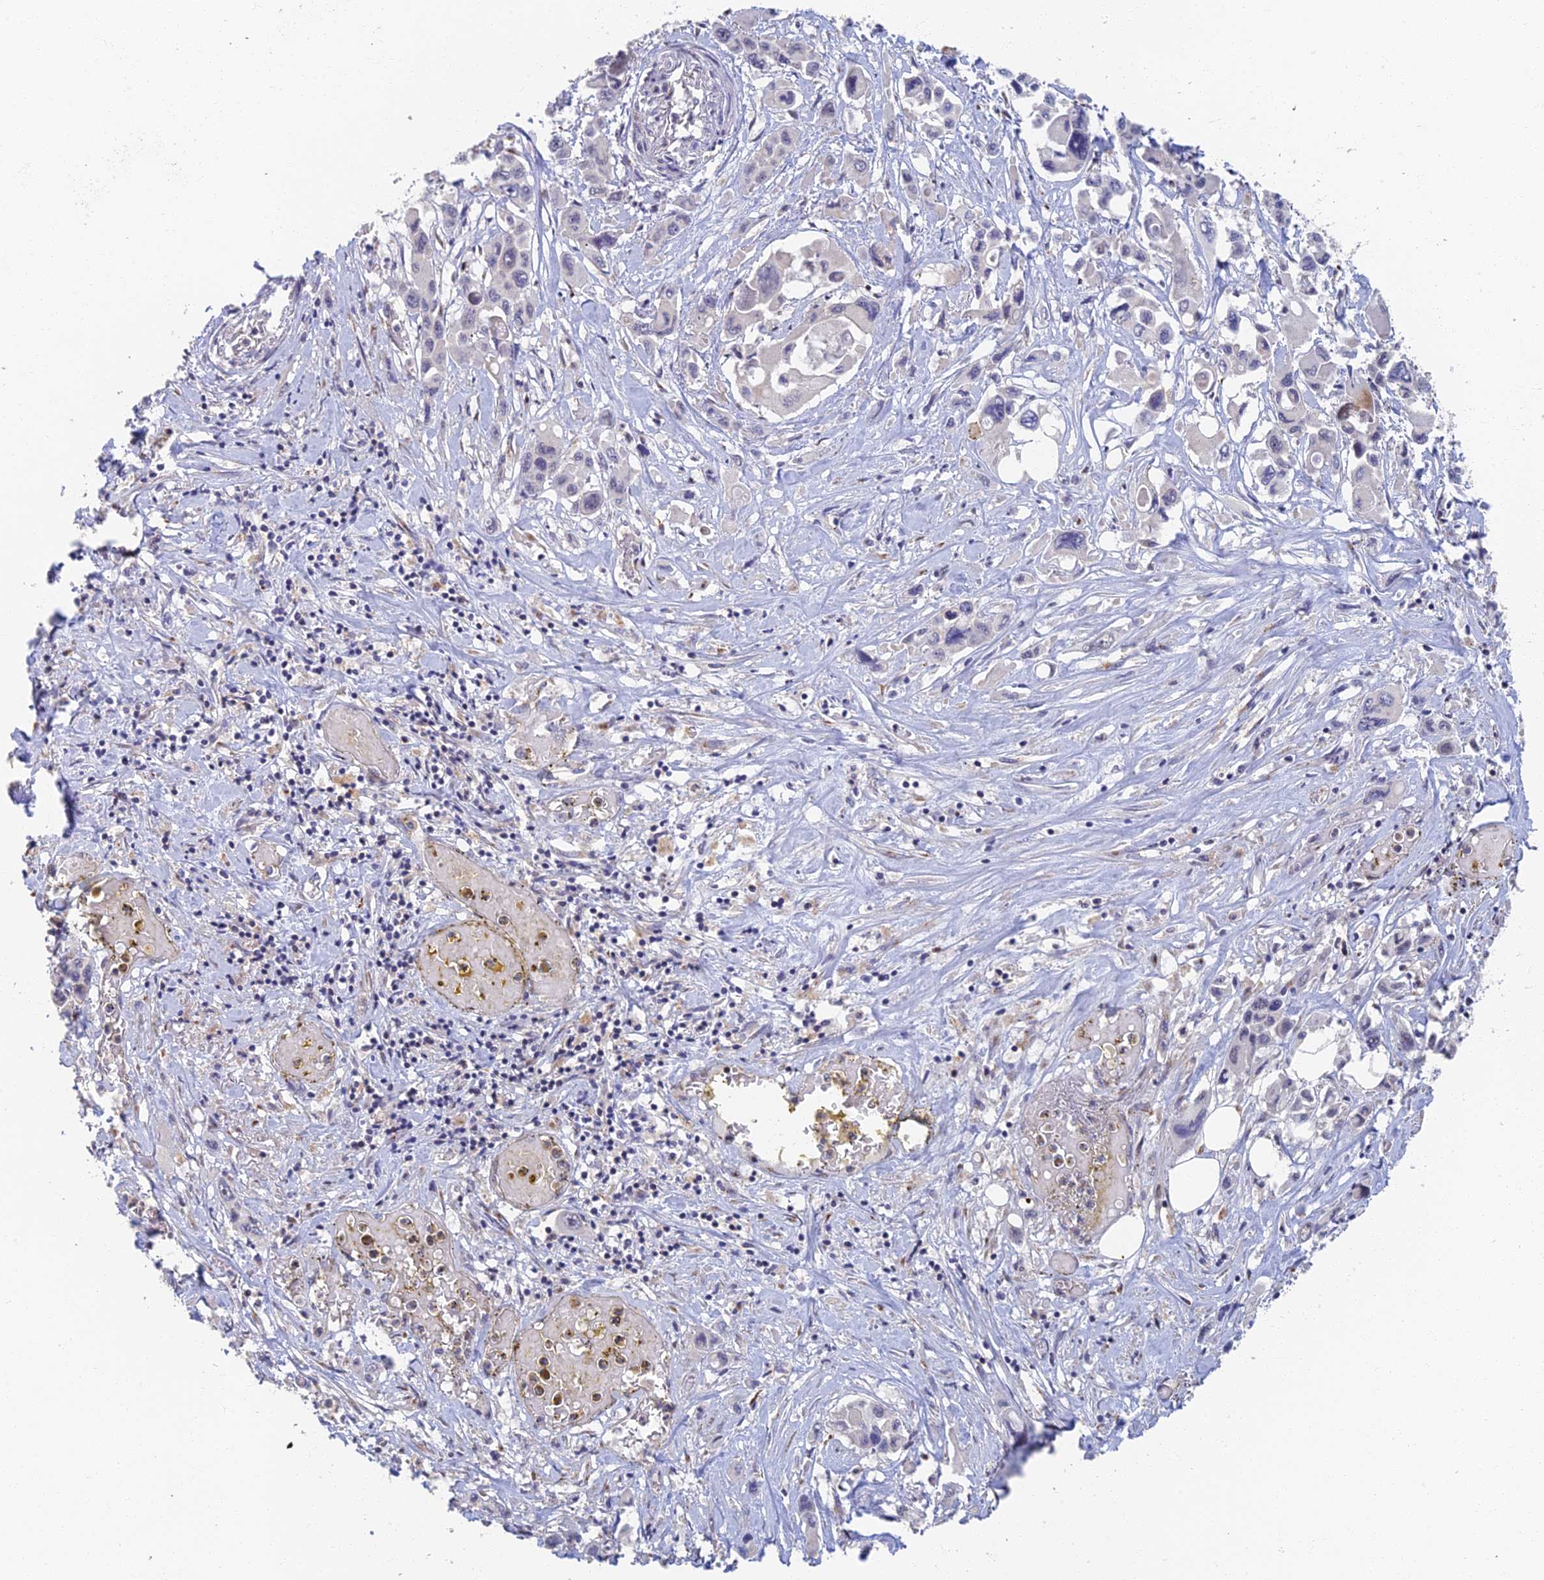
{"staining": {"intensity": "negative", "quantity": "none", "location": "none"}, "tissue": "pancreatic cancer", "cell_type": "Tumor cells", "image_type": "cancer", "snomed": [{"axis": "morphology", "description": "Adenocarcinoma, NOS"}, {"axis": "topography", "description": "Pancreas"}], "caption": "A high-resolution histopathology image shows immunohistochemistry (IHC) staining of adenocarcinoma (pancreatic), which displays no significant expression in tumor cells.", "gene": "GPATCH1", "patient": {"sex": "male", "age": 92}}